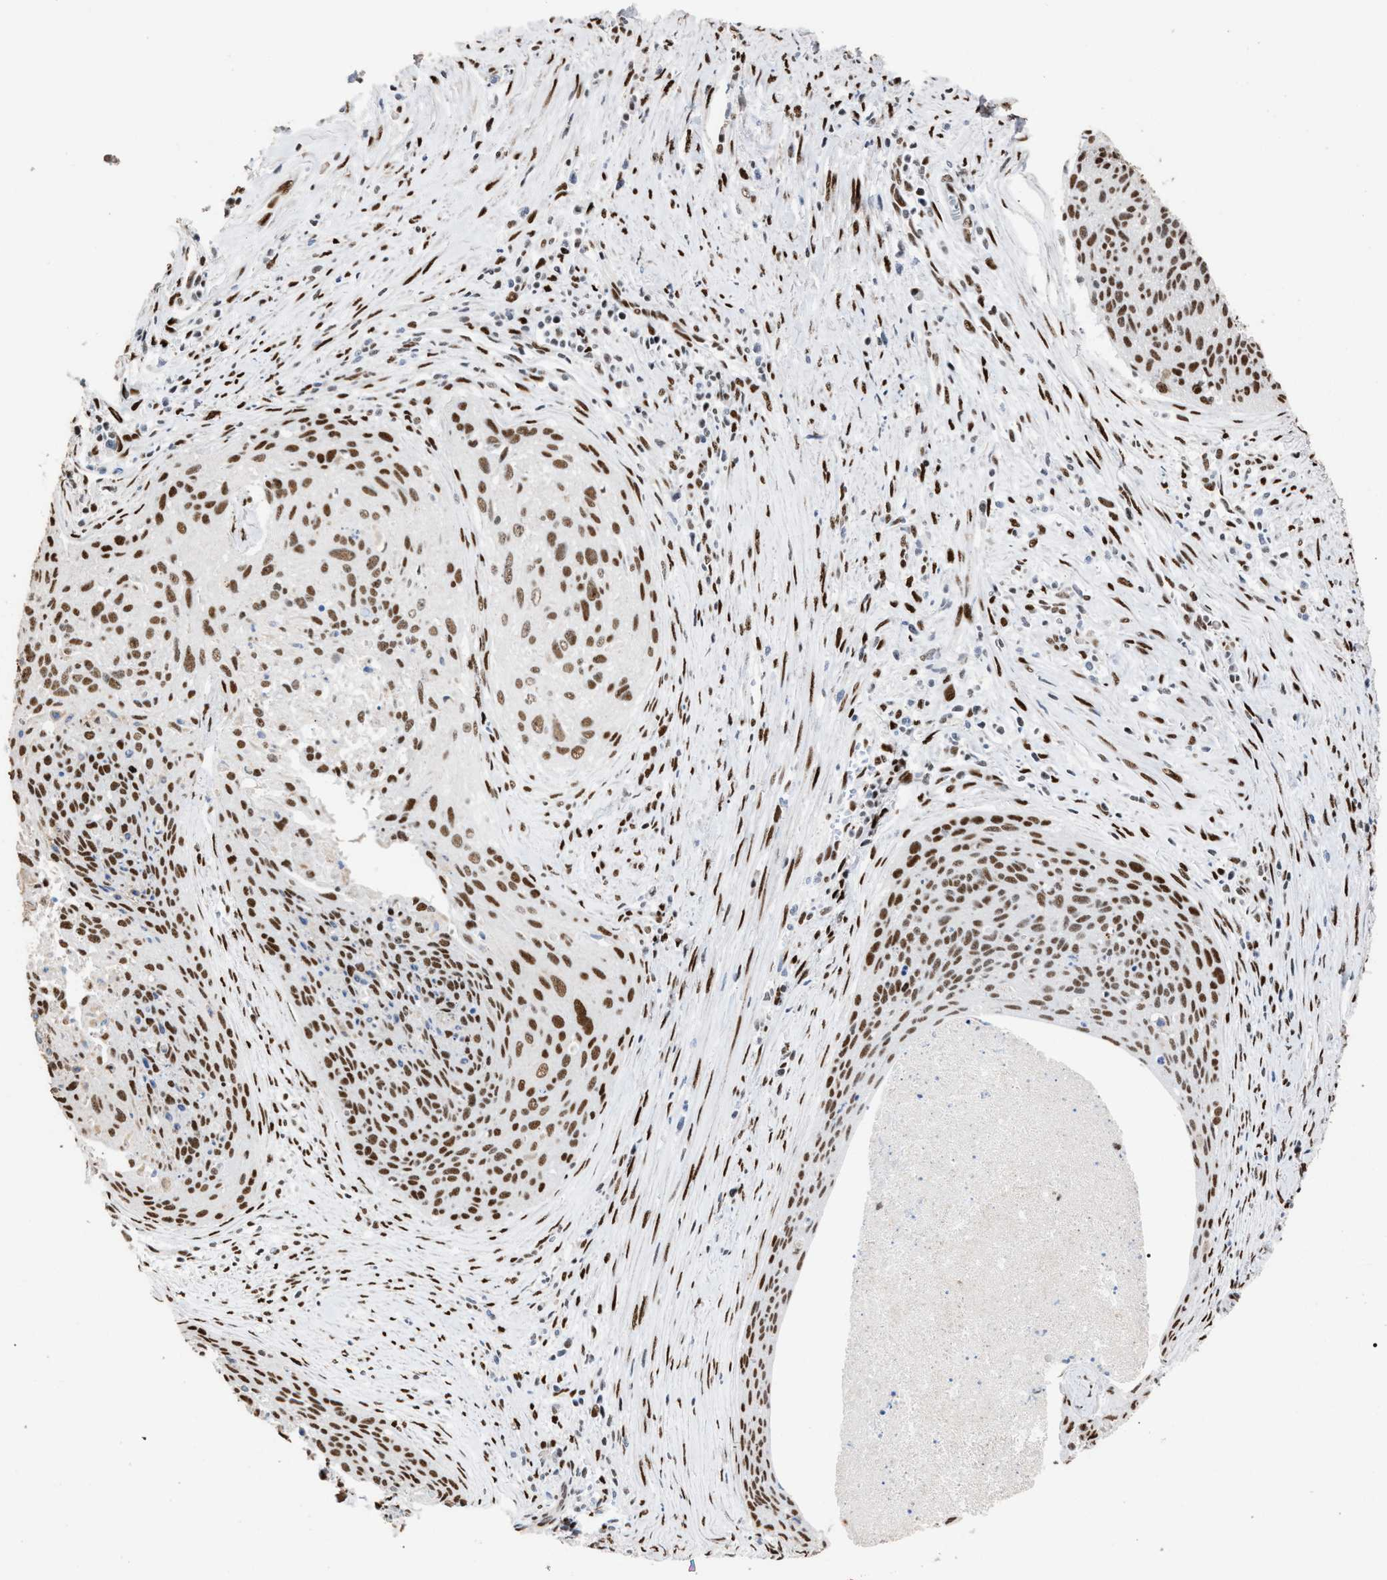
{"staining": {"intensity": "moderate", "quantity": ">75%", "location": "nuclear"}, "tissue": "cervical cancer", "cell_type": "Tumor cells", "image_type": "cancer", "snomed": [{"axis": "morphology", "description": "Squamous cell carcinoma, NOS"}, {"axis": "topography", "description": "Cervix"}], "caption": "Immunohistochemistry histopathology image of human cervical cancer (squamous cell carcinoma) stained for a protein (brown), which shows medium levels of moderate nuclear staining in approximately >75% of tumor cells.", "gene": "TP53BP1", "patient": {"sex": "female", "age": 55}}